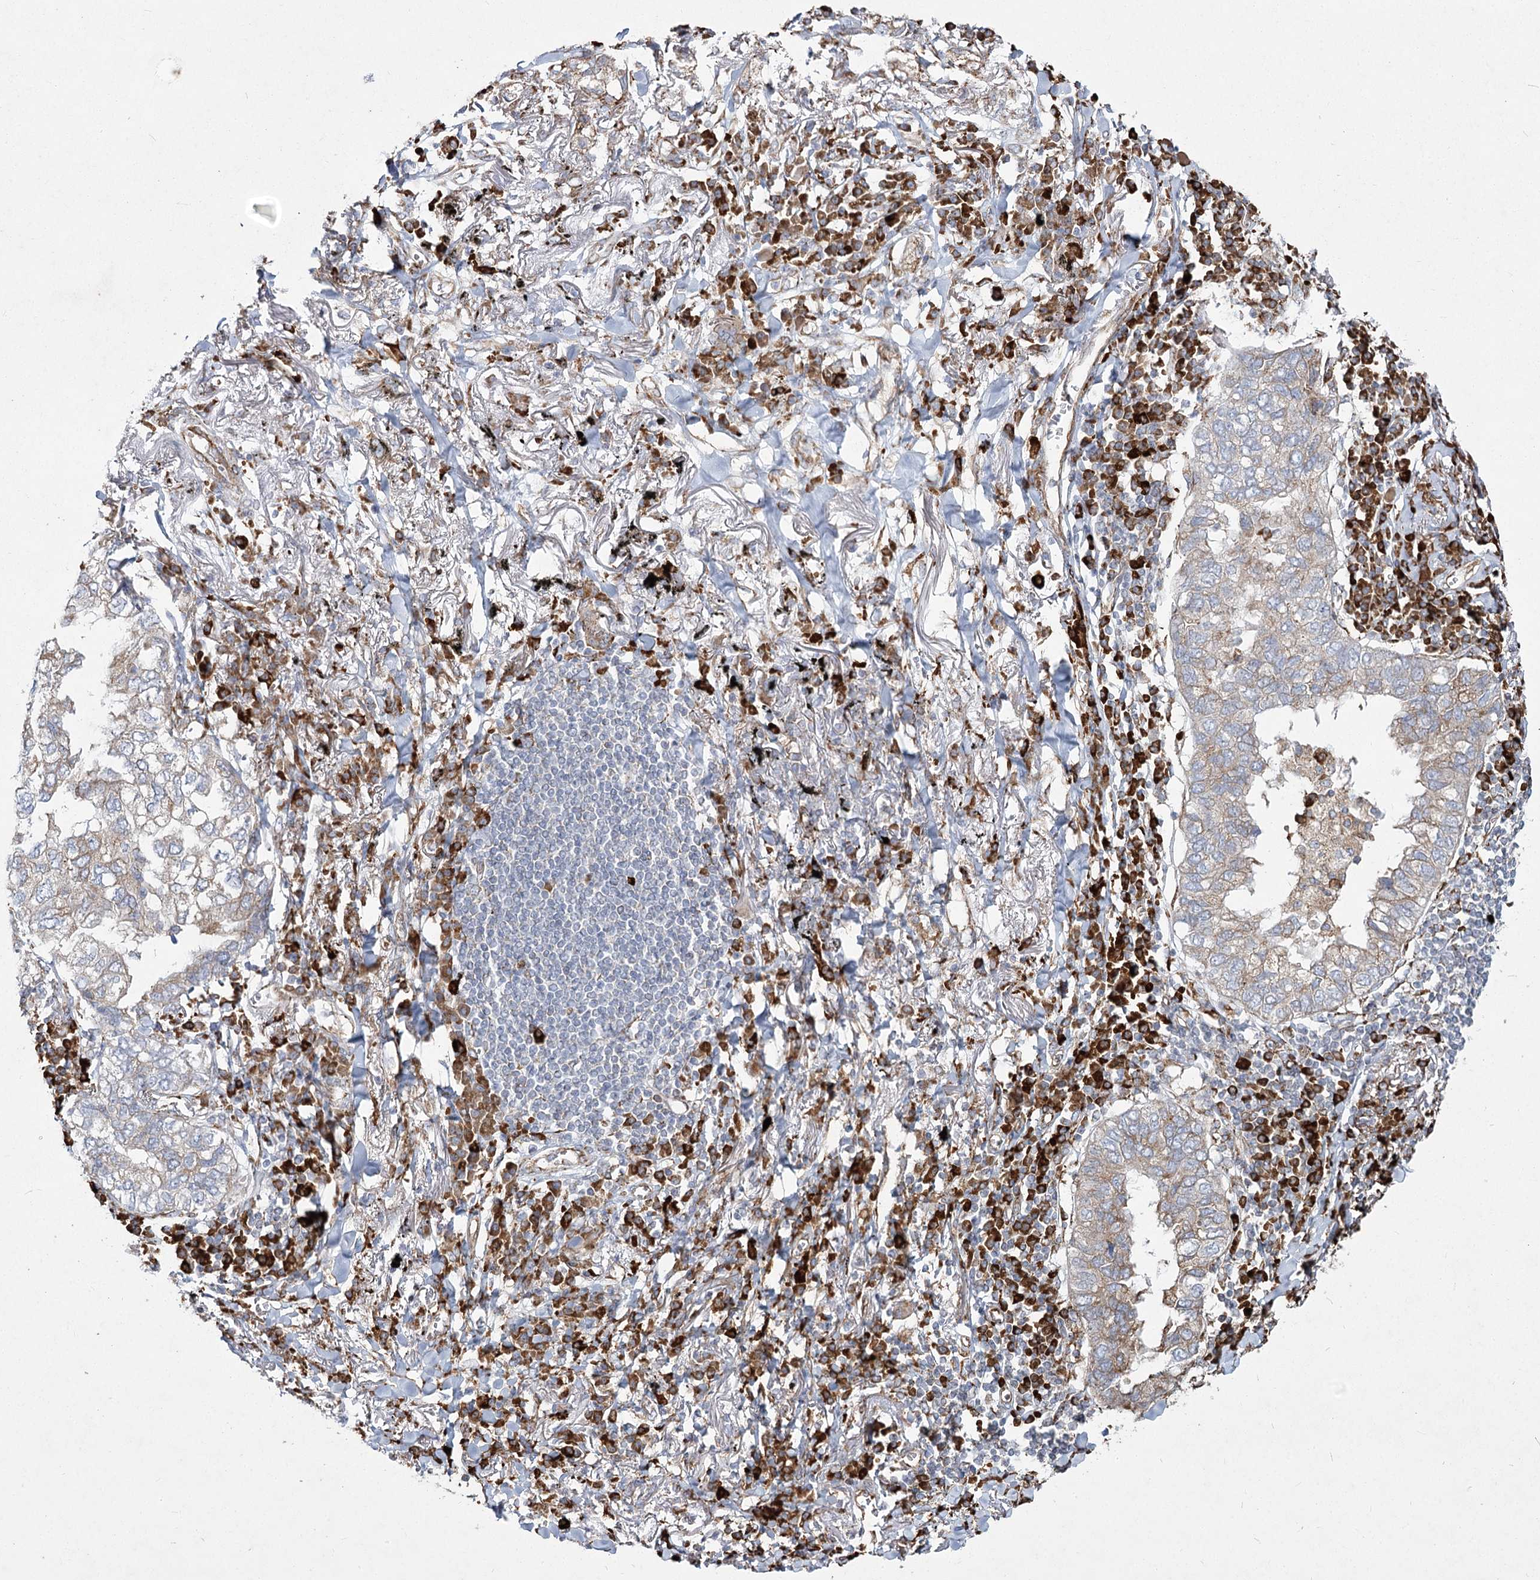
{"staining": {"intensity": "weak", "quantity": "<25%", "location": "cytoplasmic/membranous"}, "tissue": "lung cancer", "cell_type": "Tumor cells", "image_type": "cancer", "snomed": [{"axis": "morphology", "description": "Adenocarcinoma, NOS"}, {"axis": "topography", "description": "Lung"}], "caption": "There is no significant staining in tumor cells of lung adenocarcinoma.", "gene": "NHLRC2", "patient": {"sex": "male", "age": 65}}